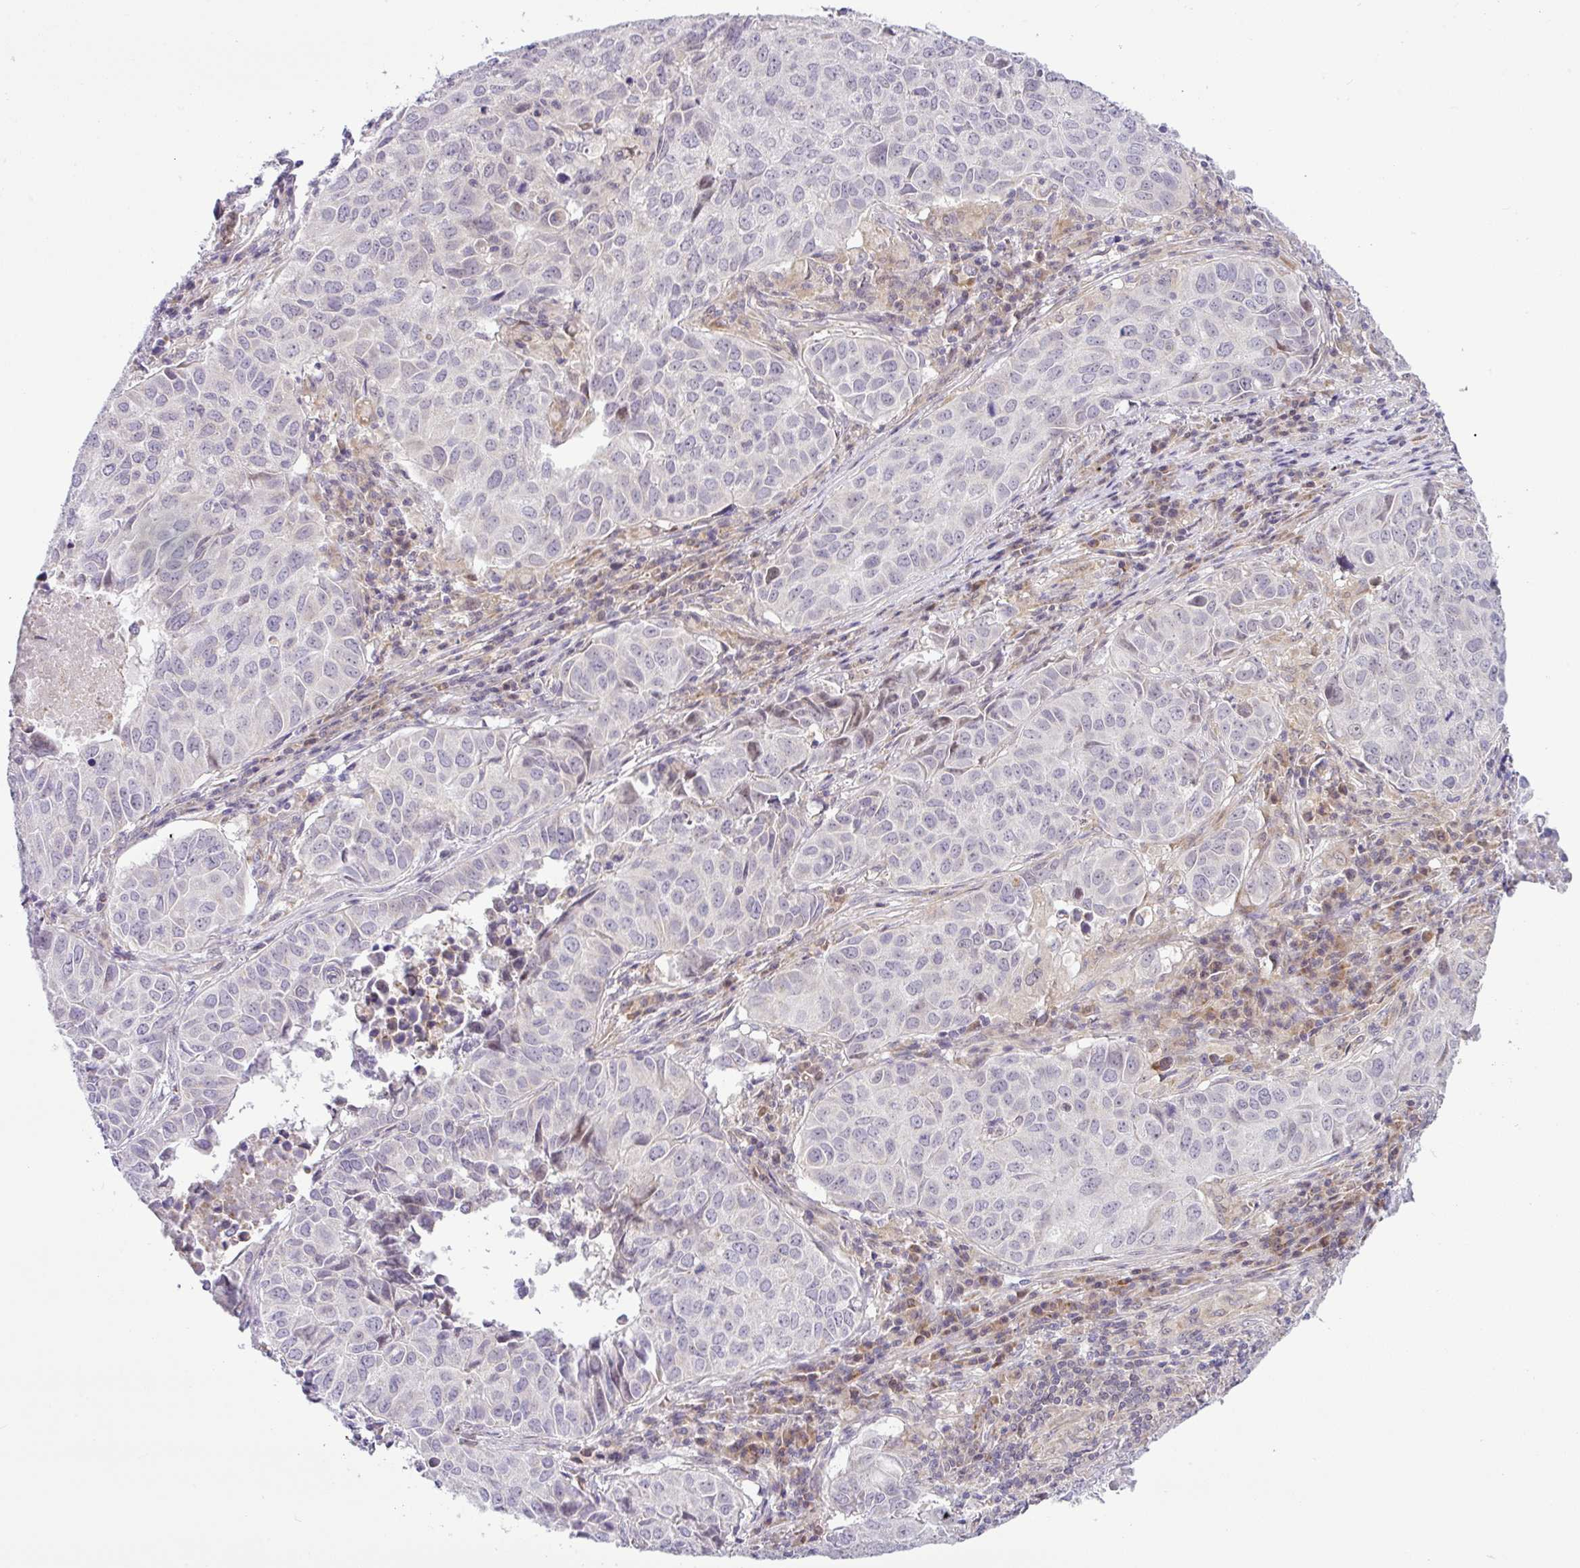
{"staining": {"intensity": "negative", "quantity": "none", "location": "none"}, "tissue": "lung cancer", "cell_type": "Tumor cells", "image_type": "cancer", "snomed": [{"axis": "morphology", "description": "Adenocarcinoma, NOS"}, {"axis": "topography", "description": "Lung"}], "caption": "A histopathology image of human lung cancer (adenocarcinoma) is negative for staining in tumor cells.", "gene": "NDUFB2", "patient": {"sex": "female", "age": 50}}